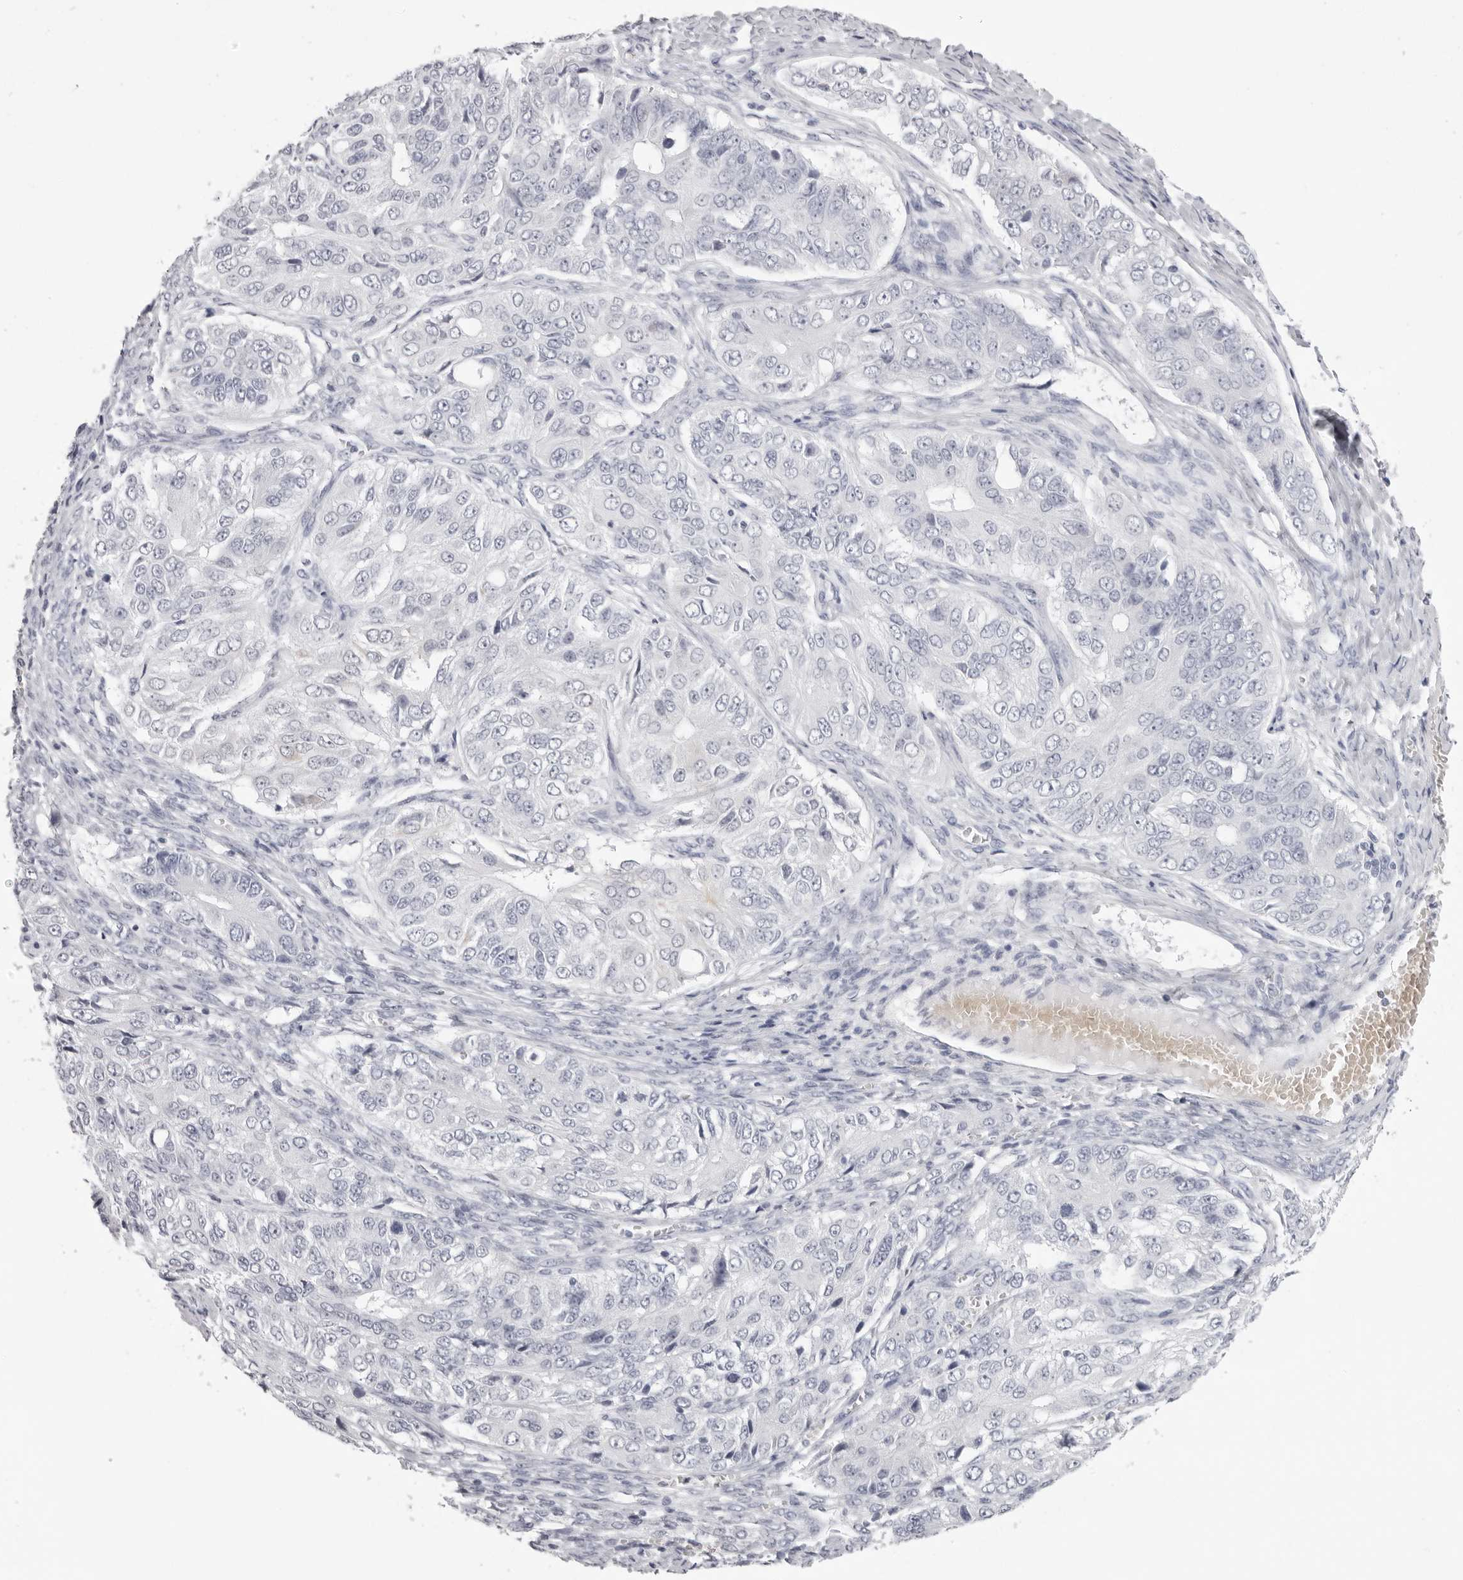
{"staining": {"intensity": "negative", "quantity": "none", "location": "none"}, "tissue": "ovarian cancer", "cell_type": "Tumor cells", "image_type": "cancer", "snomed": [{"axis": "morphology", "description": "Carcinoma, endometroid"}, {"axis": "topography", "description": "Ovary"}], "caption": "This is an IHC histopathology image of ovarian cancer. There is no staining in tumor cells.", "gene": "SPTA1", "patient": {"sex": "female", "age": 51}}